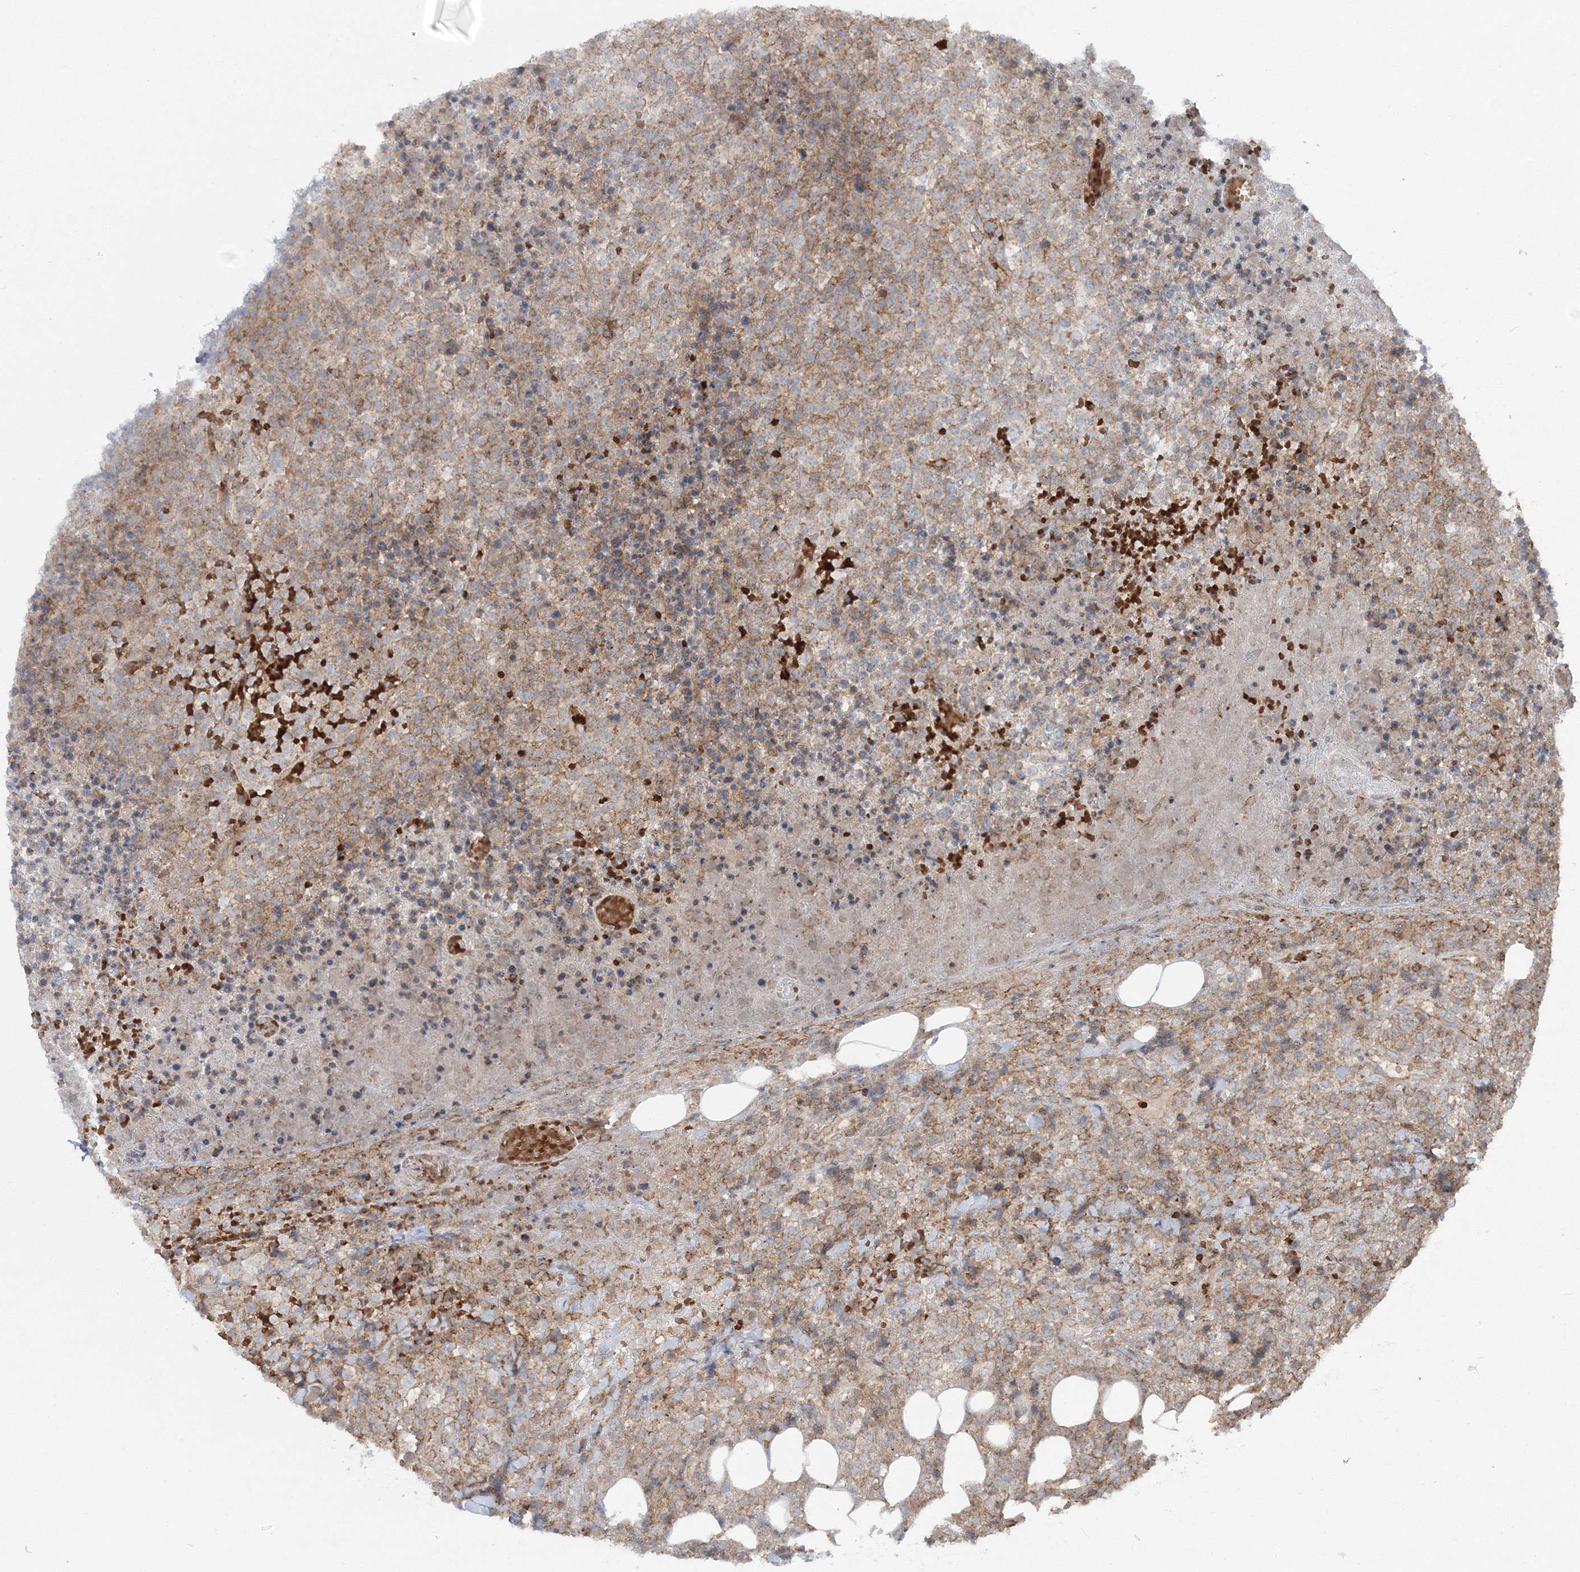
{"staining": {"intensity": "negative", "quantity": "none", "location": "none"}, "tissue": "lymphoma", "cell_type": "Tumor cells", "image_type": "cancer", "snomed": [{"axis": "morphology", "description": "Malignant lymphoma, non-Hodgkin's type, High grade"}, {"axis": "topography", "description": "Lymph node"}], "caption": "This is an immunohistochemistry (IHC) image of high-grade malignant lymphoma, non-Hodgkin's type. There is no positivity in tumor cells.", "gene": "PCBD2", "patient": {"sex": "male", "age": 13}}